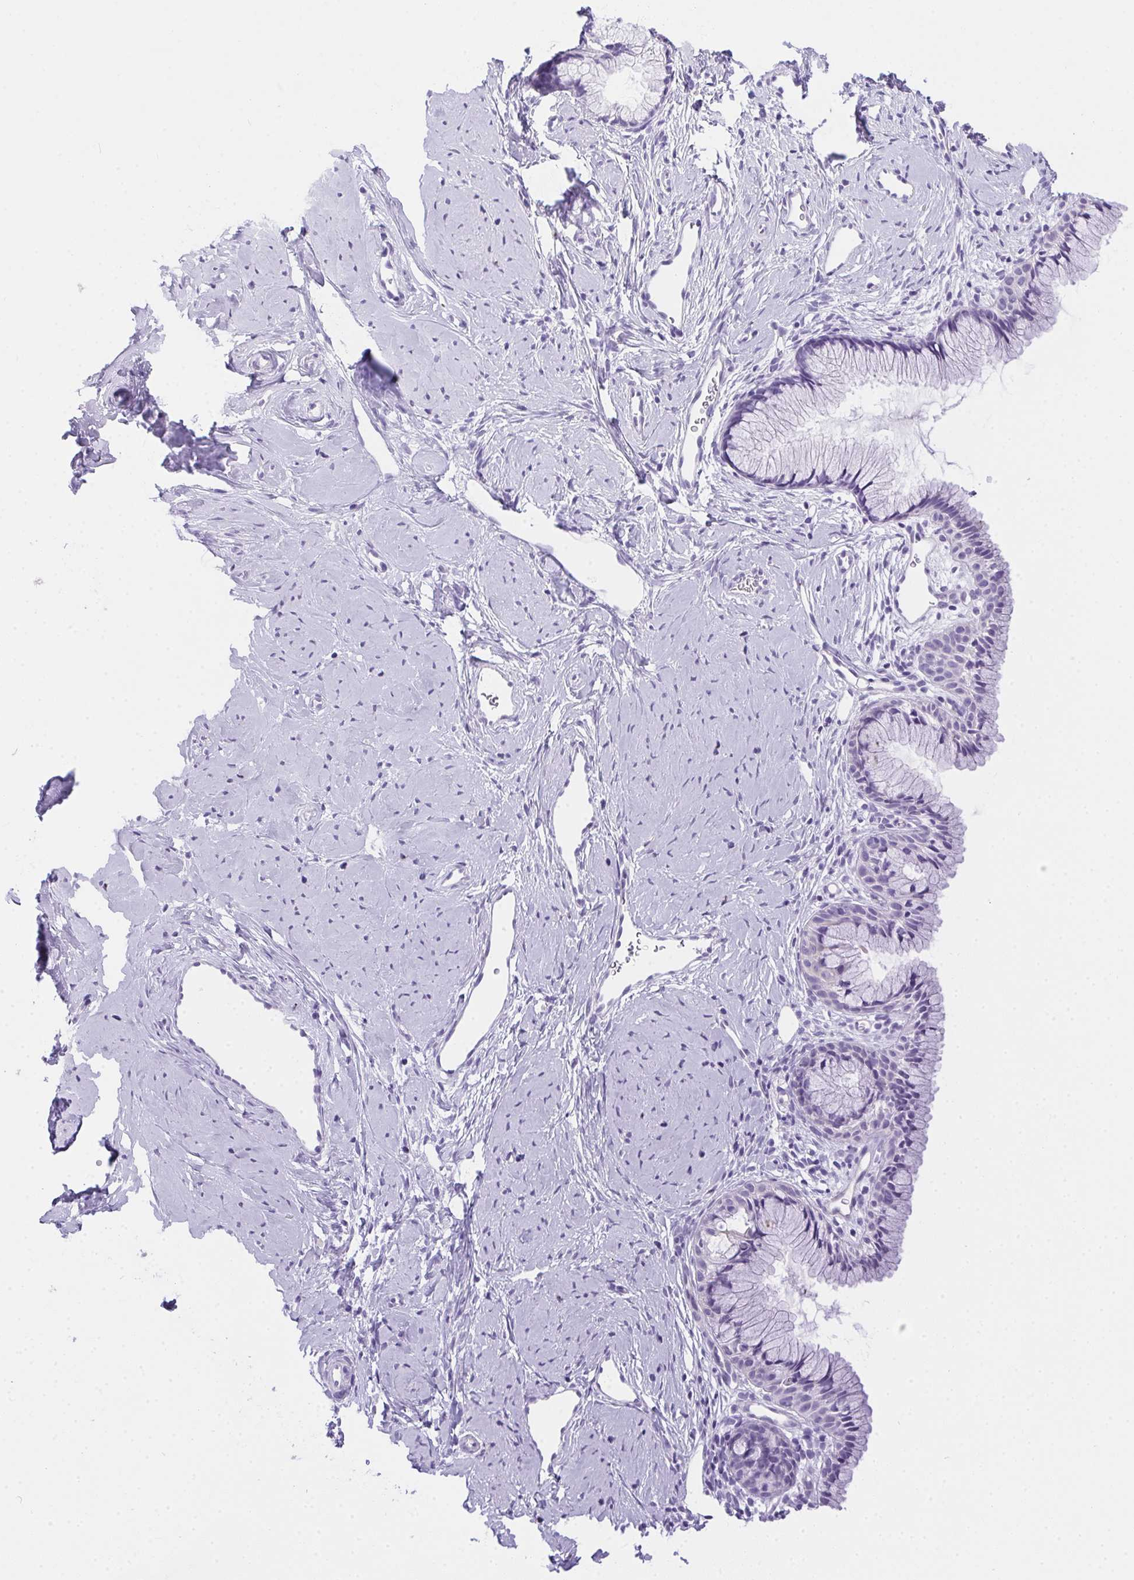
{"staining": {"intensity": "negative", "quantity": "none", "location": "none"}, "tissue": "cervix", "cell_type": "Glandular cells", "image_type": "normal", "snomed": [{"axis": "morphology", "description": "Normal tissue, NOS"}, {"axis": "topography", "description": "Cervix"}], "caption": "Protein analysis of normal cervix reveals no significant staining in glandular cells.", "gene": "SPACA5B", "patient": {"sex": "female", "age": 40}}